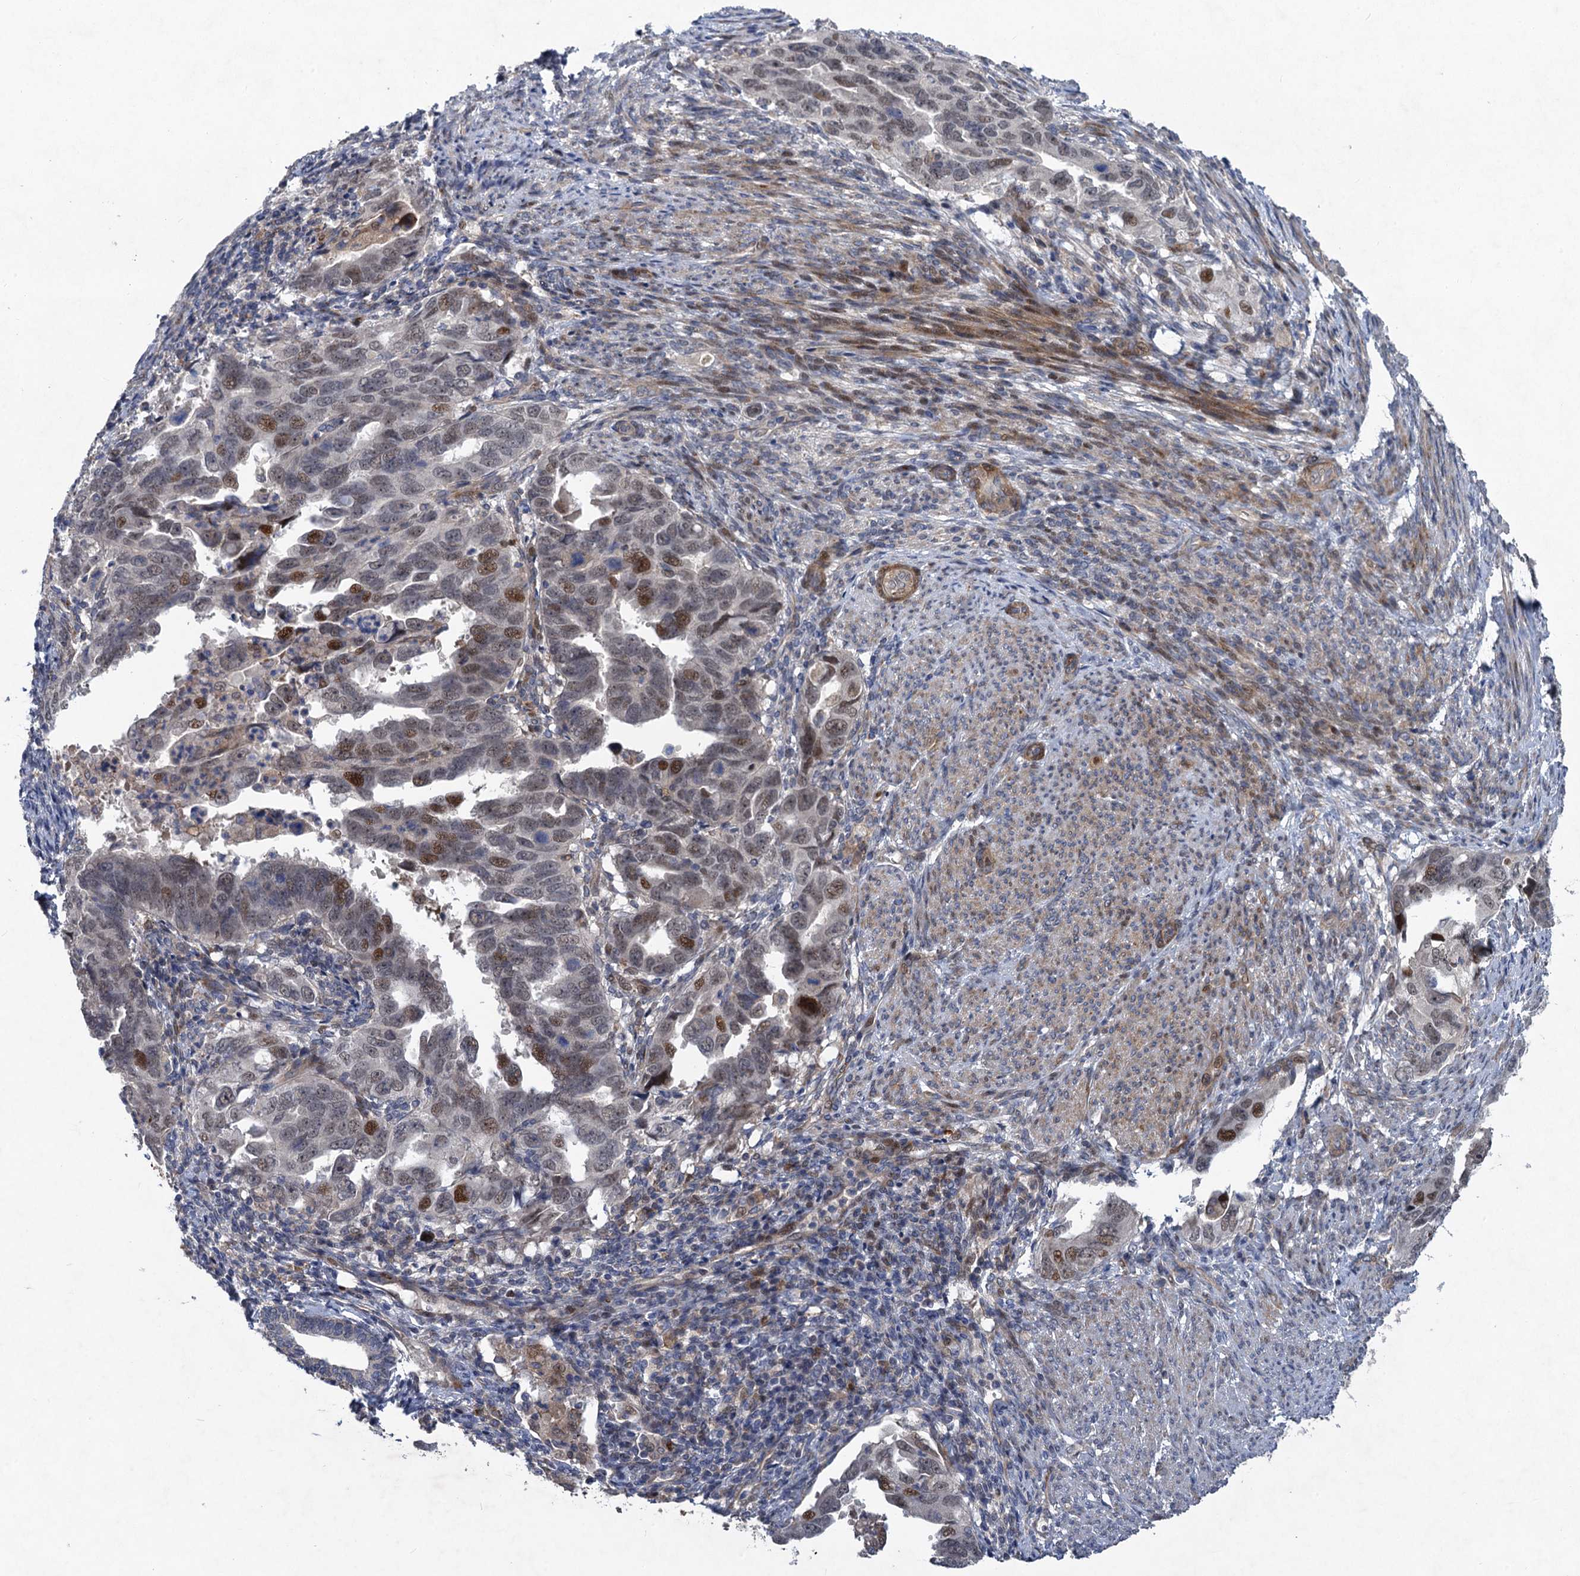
{"staining": {"intensity": "moderate", "quantity": "<25%", "location": "nuclear"}, "tissue": "endometrial cancer", "cell_type": "Tumor cells", "image_type": "cancer", "snomed": [{"axis": "morphology", "description": "Adenocarcinoma, NOS"}, {"axis": "topography", "description": "Endometrium"}], "caption": "Human endometrial cancer (adenocarcinoma) stained for a protein (brown) exhibits moderate nuclear positive staining in about <25% of tumor cells.", "gene": "NUDT22", "patient": {"sex": "female", "age": 65}}